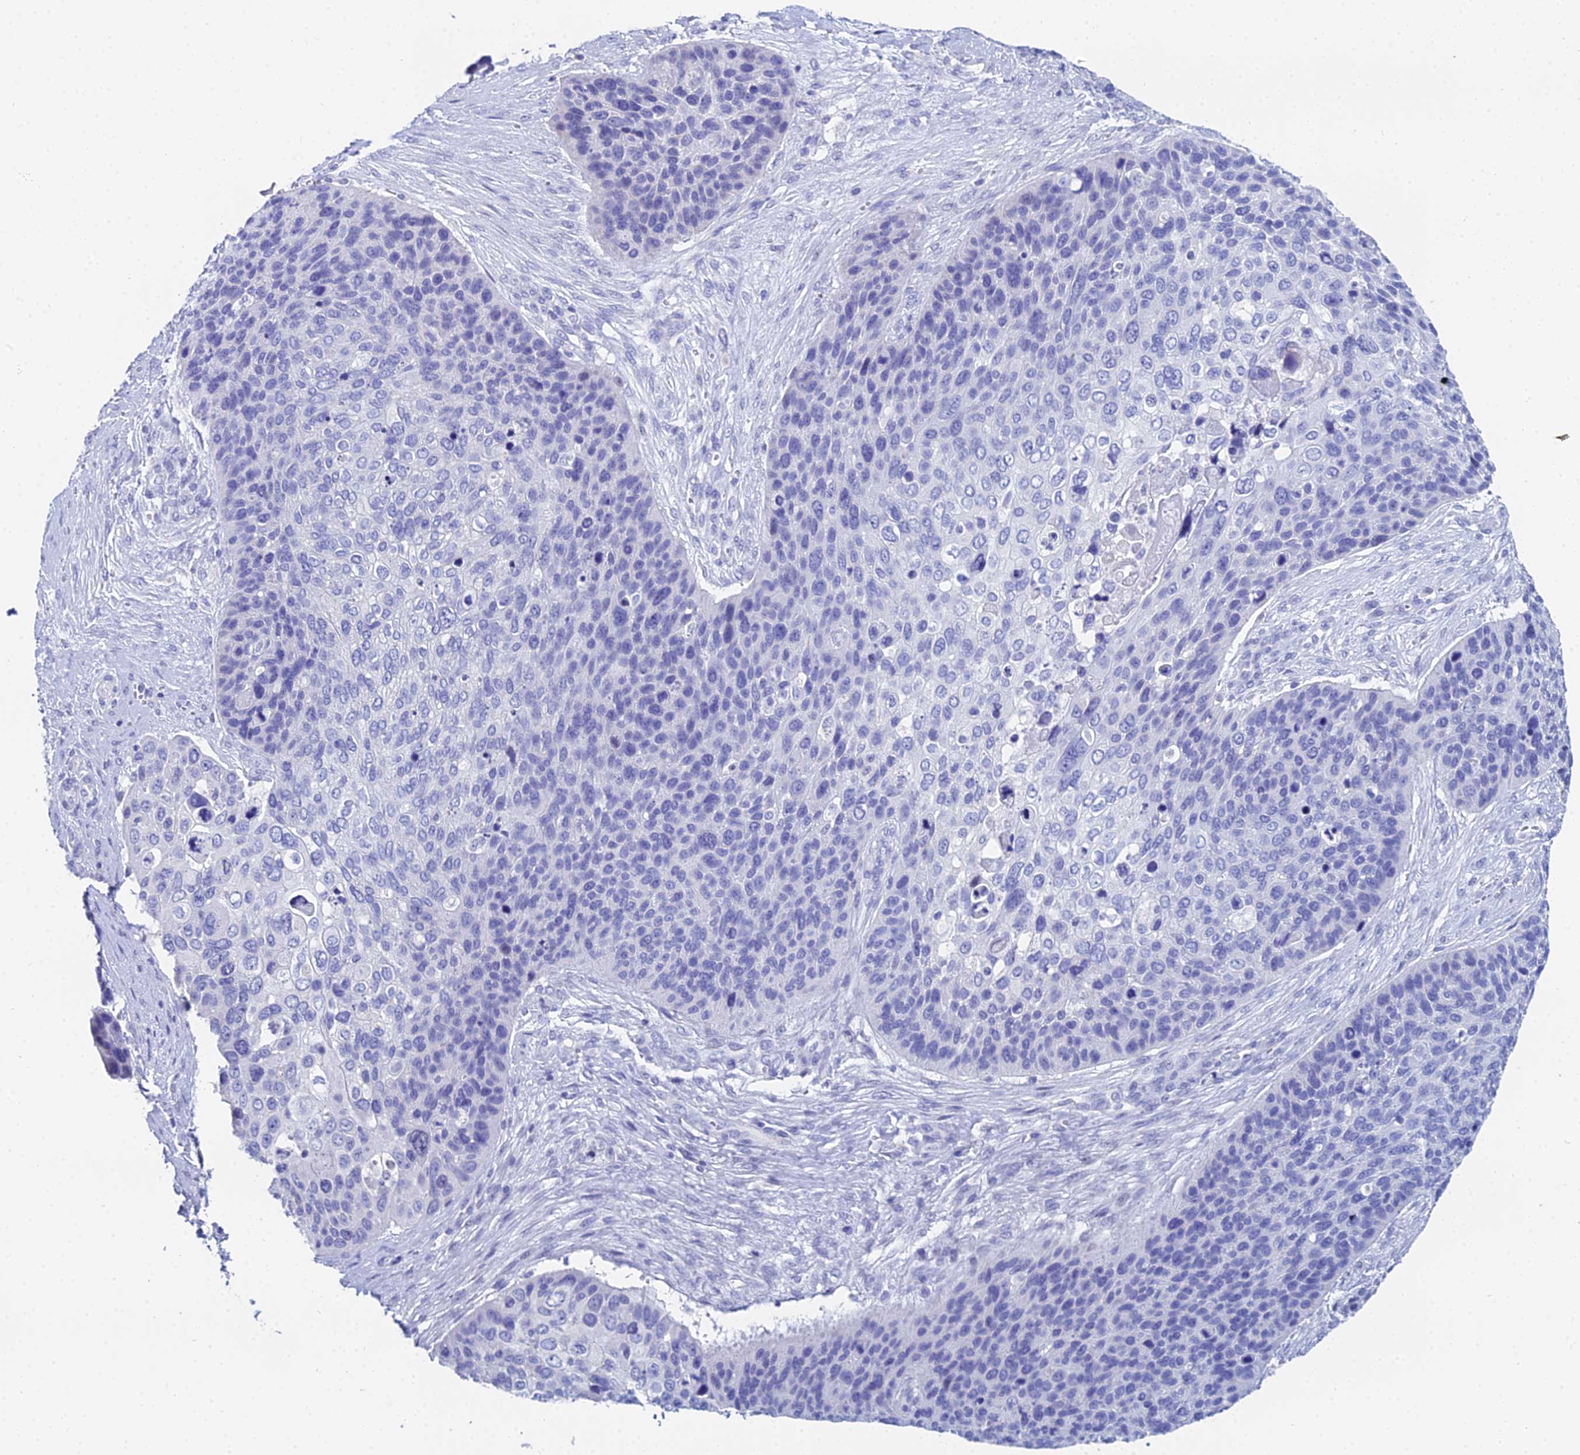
{"staining": {"intensity": "negative", "quantity": "none", "location": "none"}, "tissue": "skin cancer", "cell_type": "Tumor cells", "image_type": "cancer", "snomed": [{"axis": "morphology", "description": "Basal cell carcinoma"}, {"axis": "topography", "description": "Skin"}], "caption": "IHC histopathology image of neoplastic tissue: human skin cancer (basal cell carcinoma) stained with DAB (3,3'-diaminobenzidine) shows no significant protein positivity in tumor cells.", "gene": "OCM", "patient": {"sex": "female", "age": 74}}